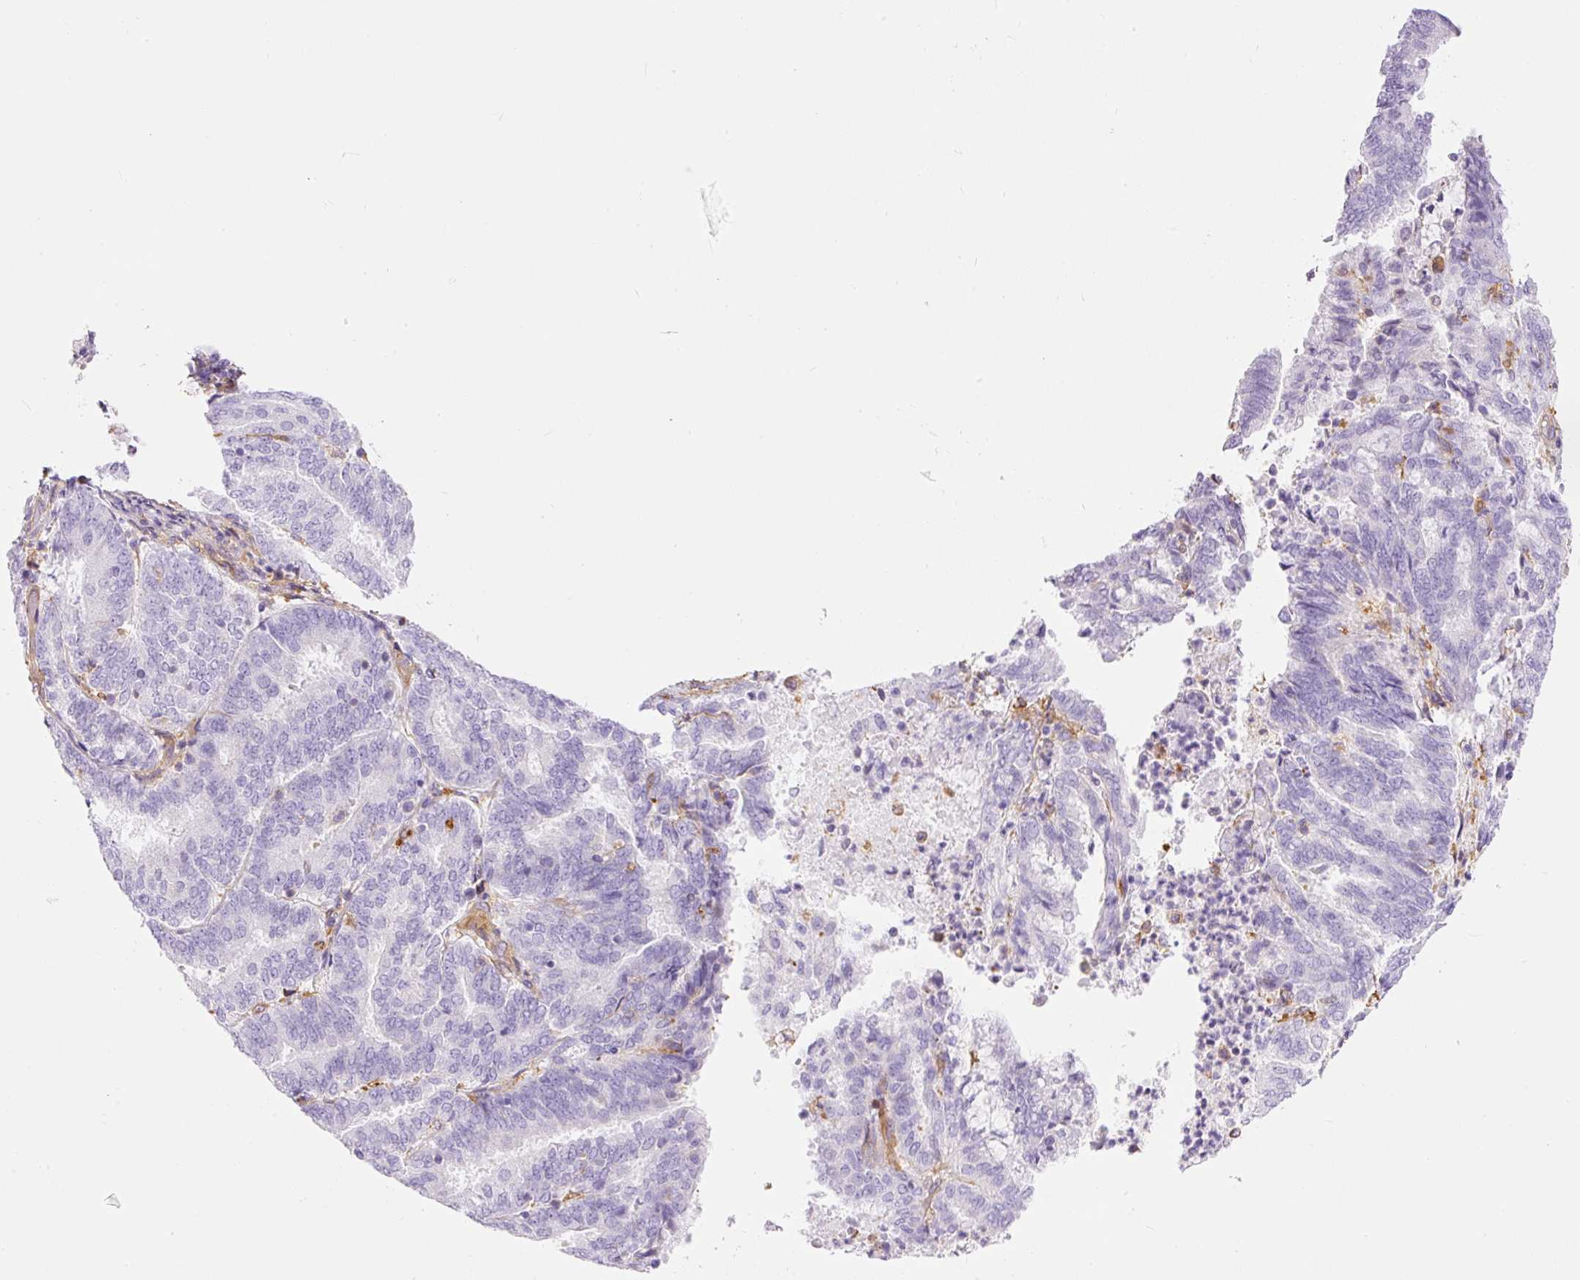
{"staining": {"intensity": "negative", "quantity": "none", "location": "none"}, "tissue": "endometrial cancer", "cell_type": "Tumor cells", "image_type": "cancer", "snomed": [{"axis": "morphology", "description": "Adenocarcinoma, NOS"}, {"axis": "topography", "description": "Endometrium"}], "caption": "Immunohistochemistry of endometrial cancer displays no positivity in tumor cells.", "gene": "IL10RB", "patient": {"sex": "female", "age": 80}}